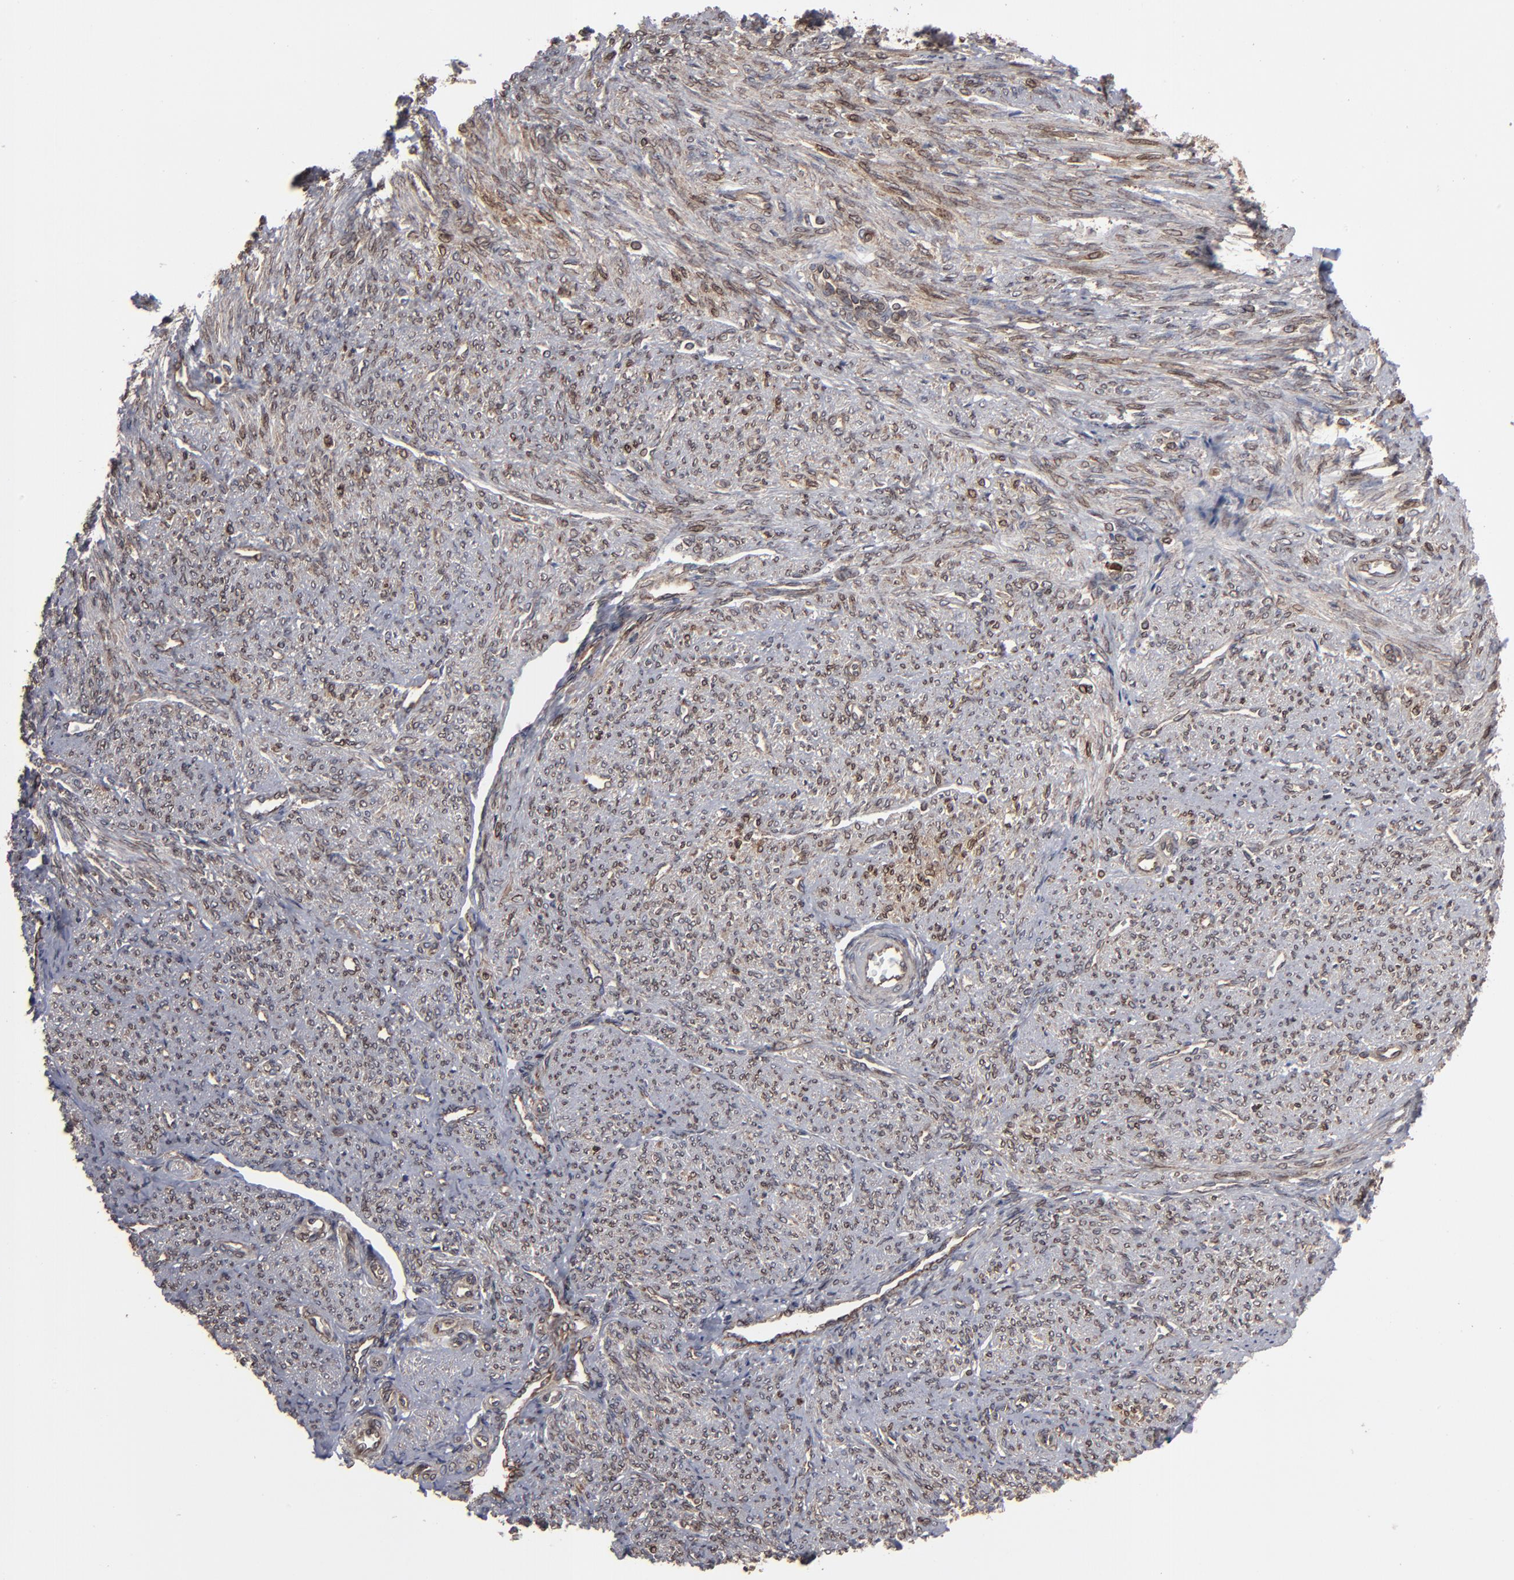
{"staining": {"intensity": "moderate", "quantity": ">75%", "location": "cytoplasmic/membranous"}, "tissue": "smooth muscle", "cell_type": "Smooth muscle cells", "image_type": "normal", "snomed": [{"axis": "morphology", "description": "Normal tissue, NOS"}, {"axis": "topography", "description": "Smooth muscle"}], "caption": "Immunohistochemical staining of benign human smooth muscle reveals medium levels of moderate cytoplasmic/membranous staining in about >75% of smooth muscle cells.", "gene": "CNIH1", "patient": {"sex": "female", "age": 65}}